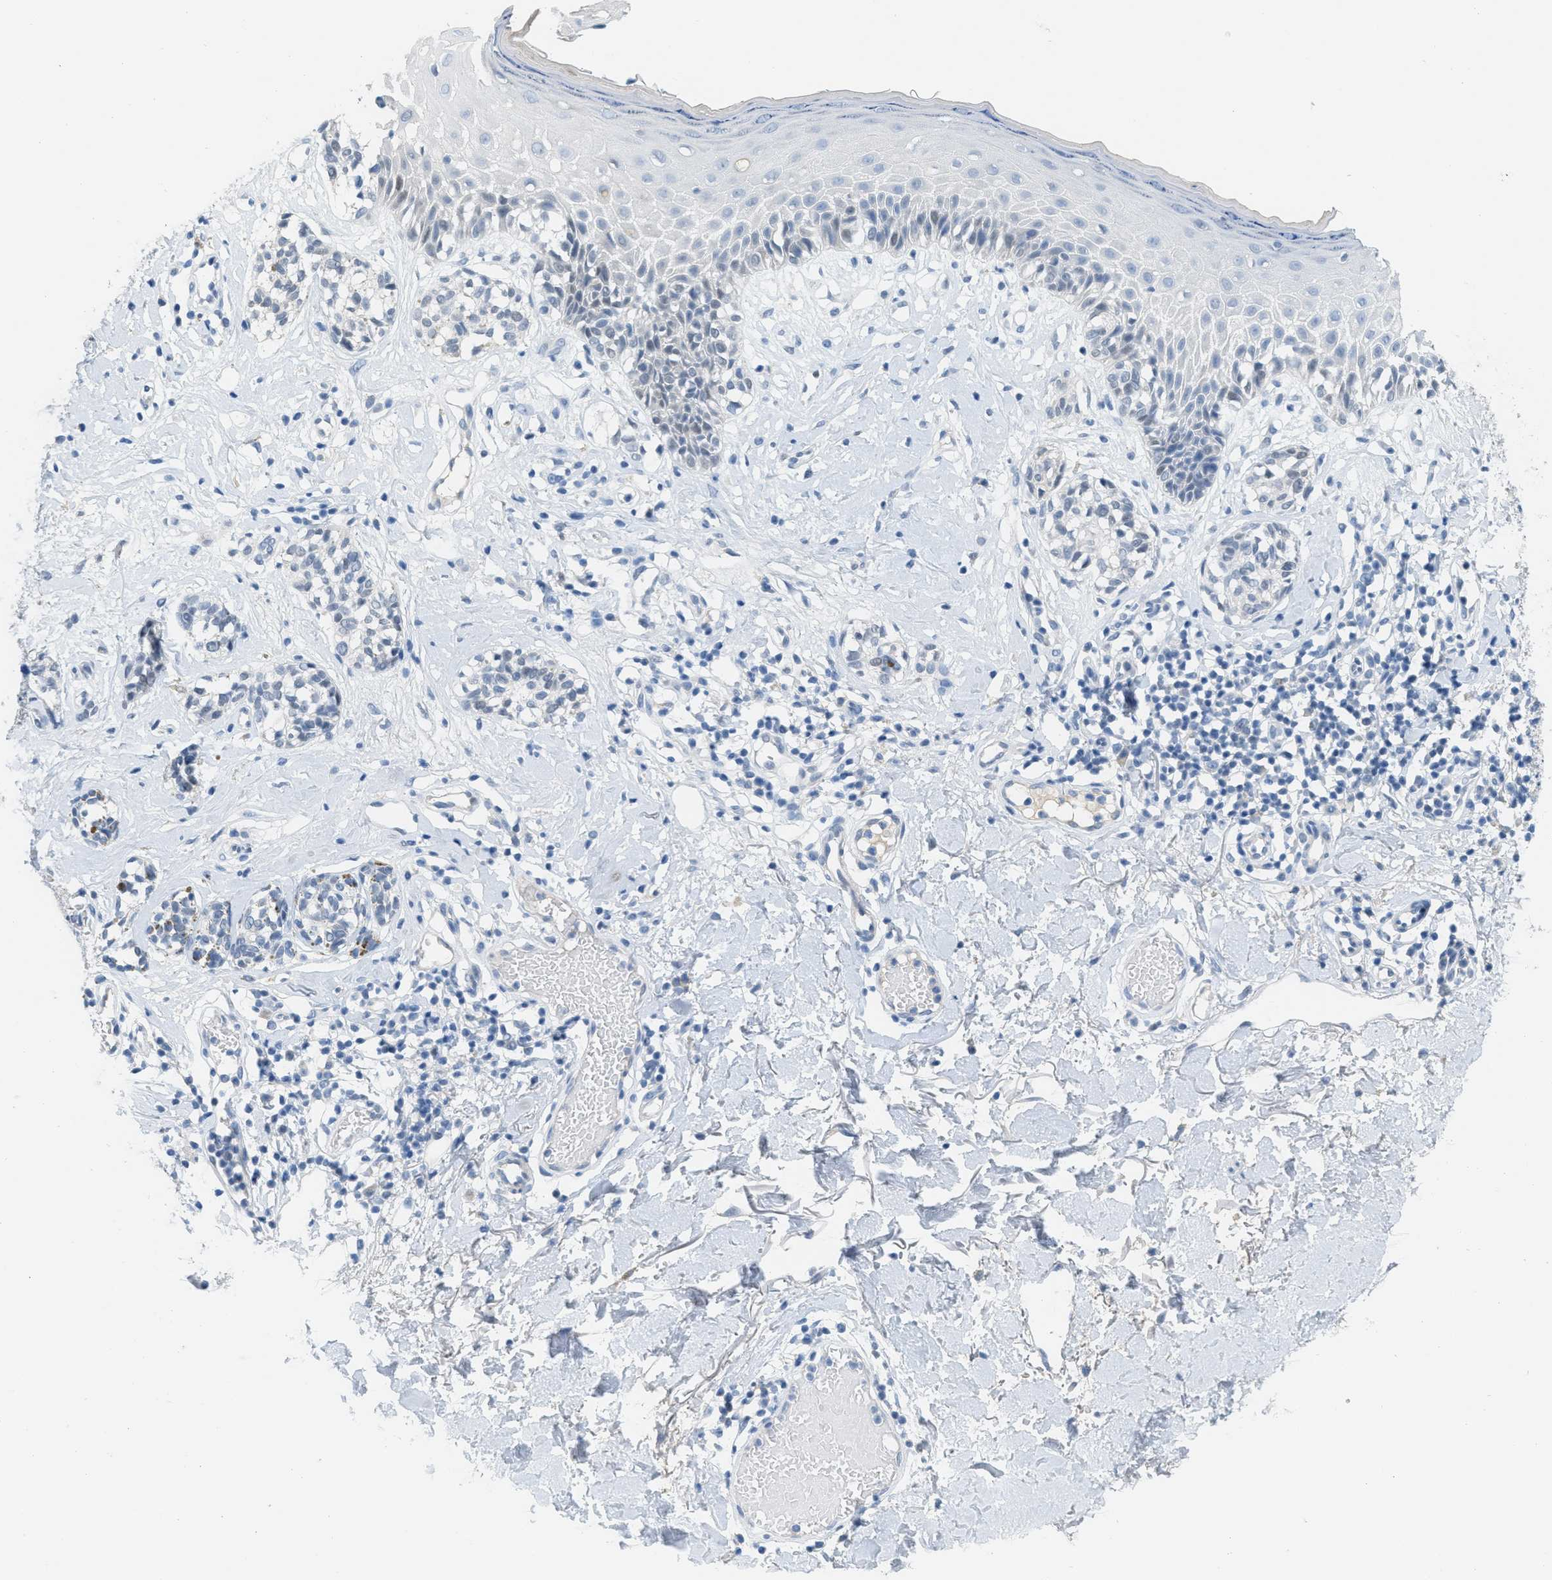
{"staining": {"intensity": "negative", "quantity": "none", "location": "none"}, "tissue": "melanoma", "cell_type": "Tumor cells", "image_type": "cancer", "snomed": [{"axis": "morphology", "description": "Malignant melanoma, NOS"}, {"axis": "topography", "description": "Skin"}], "caption": "Immunohistochemistry photomicrograph of human melanoma stained for a protein (brown), which reveals no positivity in tumor cells. (DAB immunohistochemistry visualized using brightfield microscopy, high magnification).", "gene": "HSF2", "patient": {"sex": "male", "age": 64}}